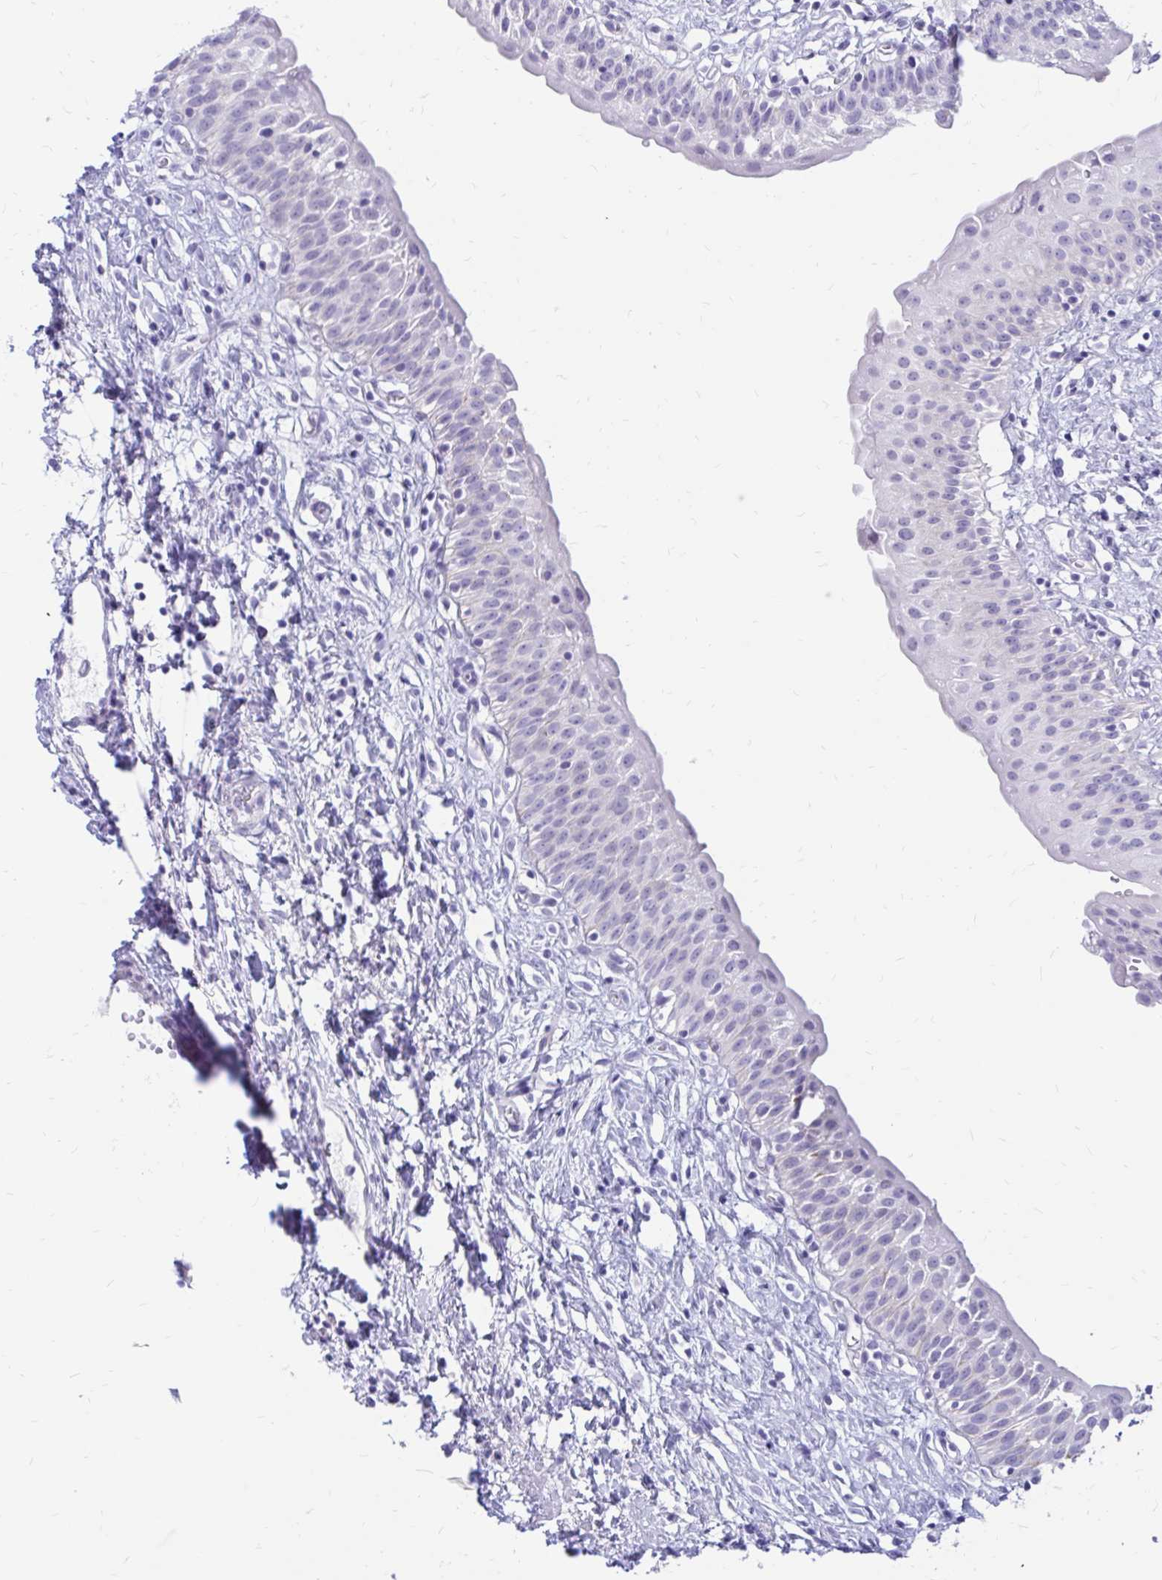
{"staining": {"intensity": "negative", "quantity": "none", "location": "none"}, "tissue": "urinary bladder", "cell_type": "Urothelial cells", "image_type": "normal", "snomed": [{"axis": "morphology", "description": "Normal tissue, NOS"}, {"axis": "topography", "description": "Urinary bladder"}], "caption": "Urinary bladder stained for a protein using immunohistochemistry (IHC) reveals no positivity urothelial cells.", "gene": "IGSF5", "patient": {"sex": "male", "age": 51}}